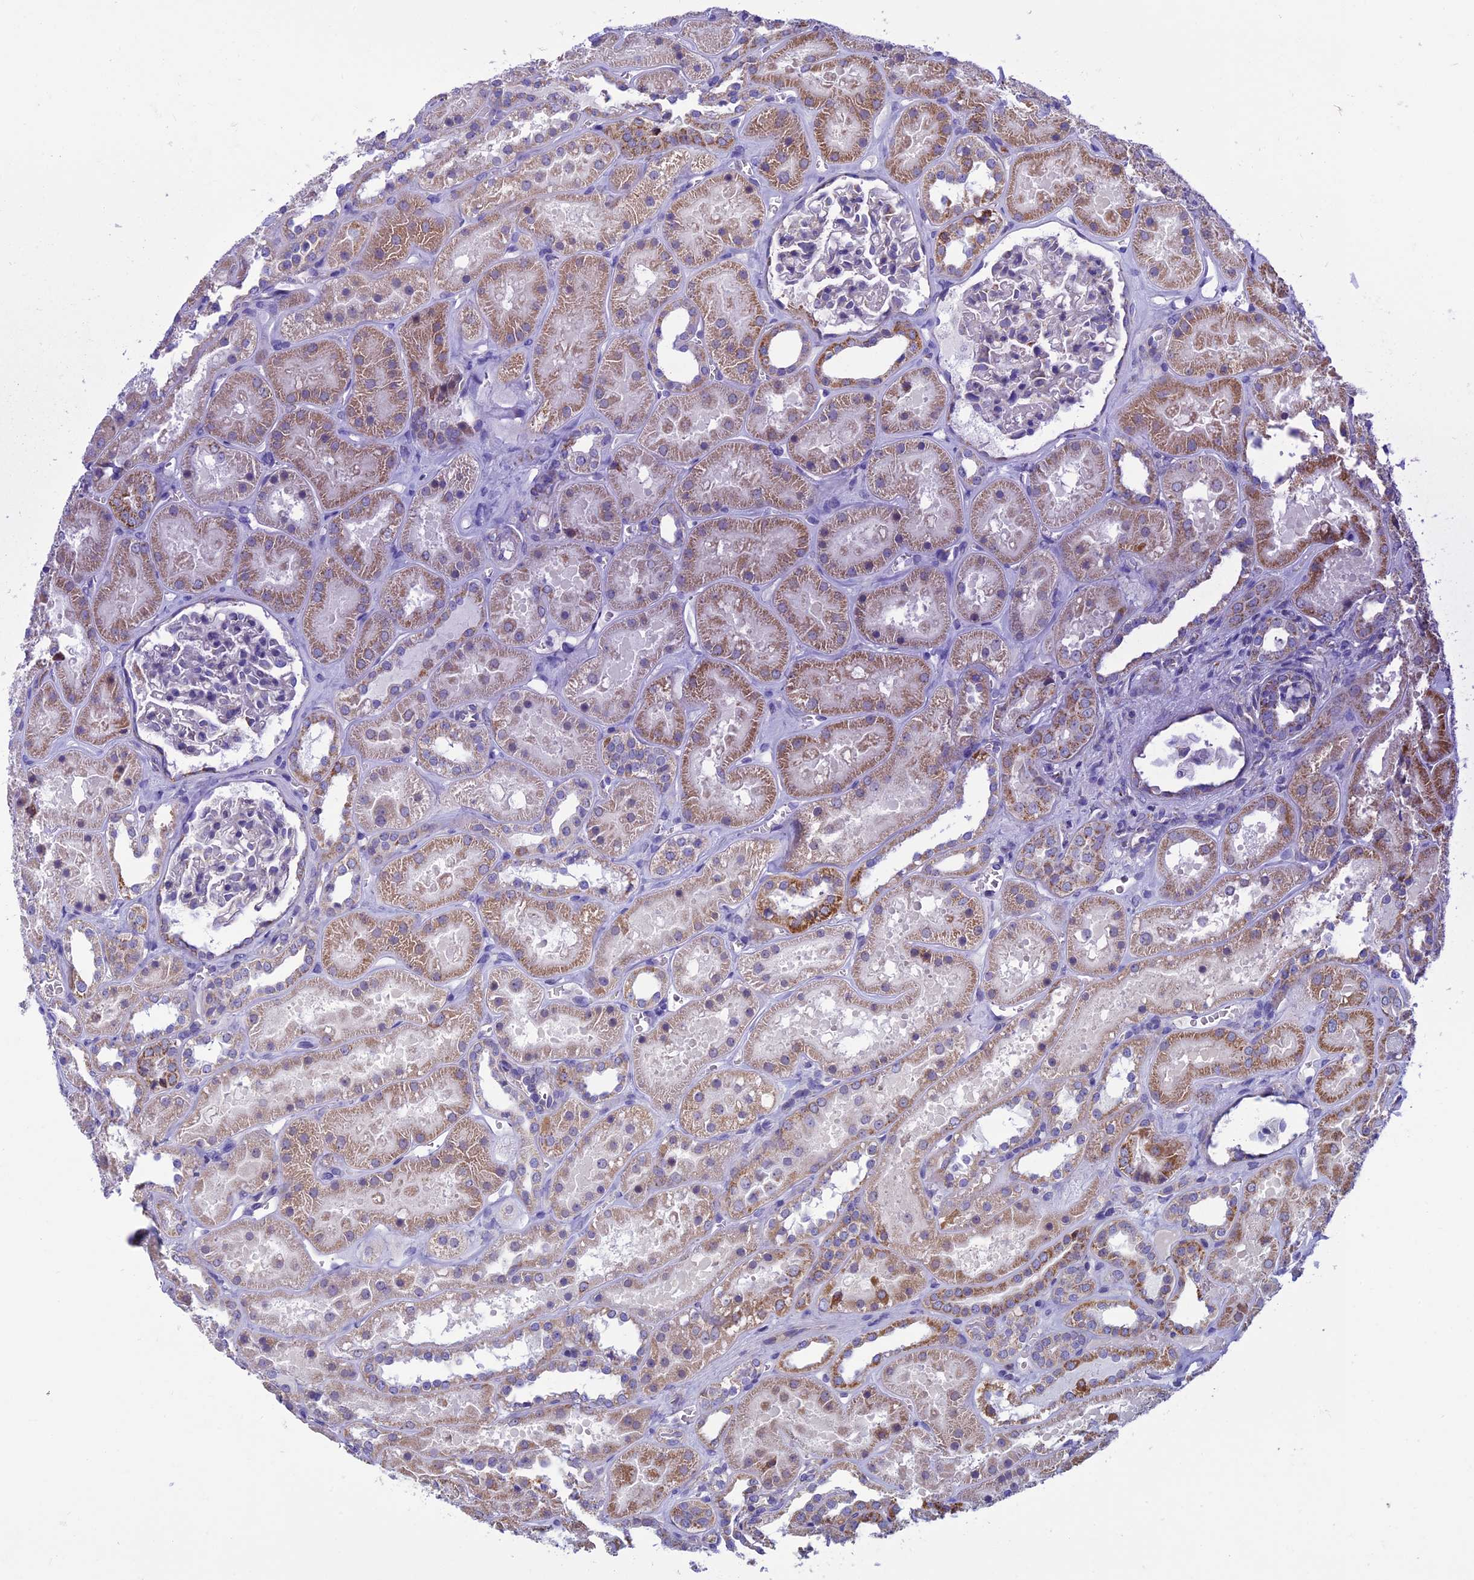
{"staining": {"intensity": "negative", "quantity": "none", "location": "none"}, "tissue": "kidney", "cell_type": "Cells in glomeruli", "image_type": "normal", "snomed": [{"axis": "morphology", "description": "Normal tissue, NOS"}, {"axis": "topography", "description": "Kidney"}], "caption": "Immunohistochemistry micrograph of unremarkable kidney: human kidney stained with DAB displays no significant protein positivity in cells in glomeruli. (DAB (3,3'-diaminobenzidine) immunohistochemistry (IHC) visualized using brightfield microscopy, high magnification).", "gene": "MFSD12", "patient": {"sex": "female", "age": 41}}